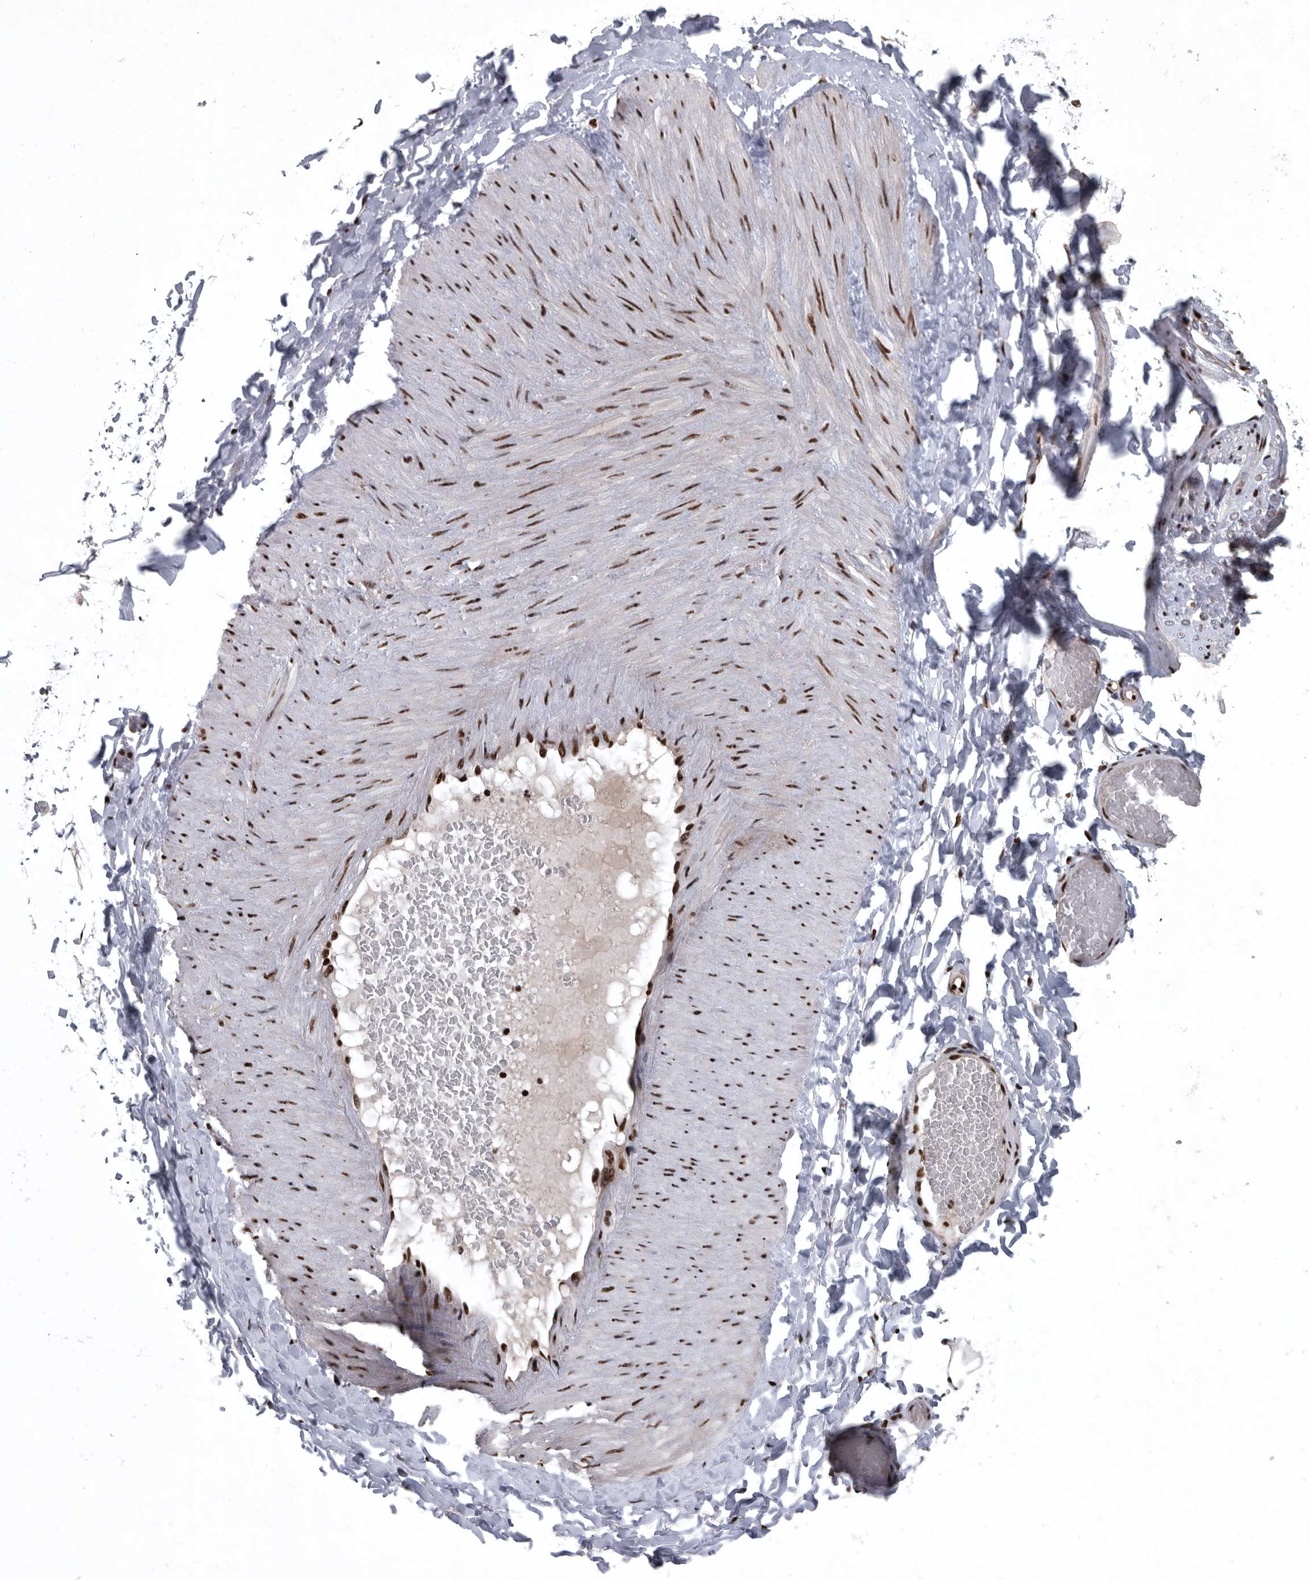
{"staining": {"intensity": "strong", "quantity": ">75%", "location": "nuclear"}, "tissue": "adipose tissue", "cell_type": "Adipocytes", "image_type": "normal", "snomed": [{"axis": "morphology", "description": "Normal tissue, NOS"}, {"axis": "topography", "description": "Adipose tissue"}, {"axis": "topography", "description": "Vascular tissue"}, {"axis": "topography", "description": "Peripheral nerve tissue"}], "caption": "This image shows immunohistochemistry staining of normal adipose tissue, with high strong nuclear staining in approximately >75% of adipocytes.", "gene": "SENP7", "patient": {"sex": "male", "age": 25}}